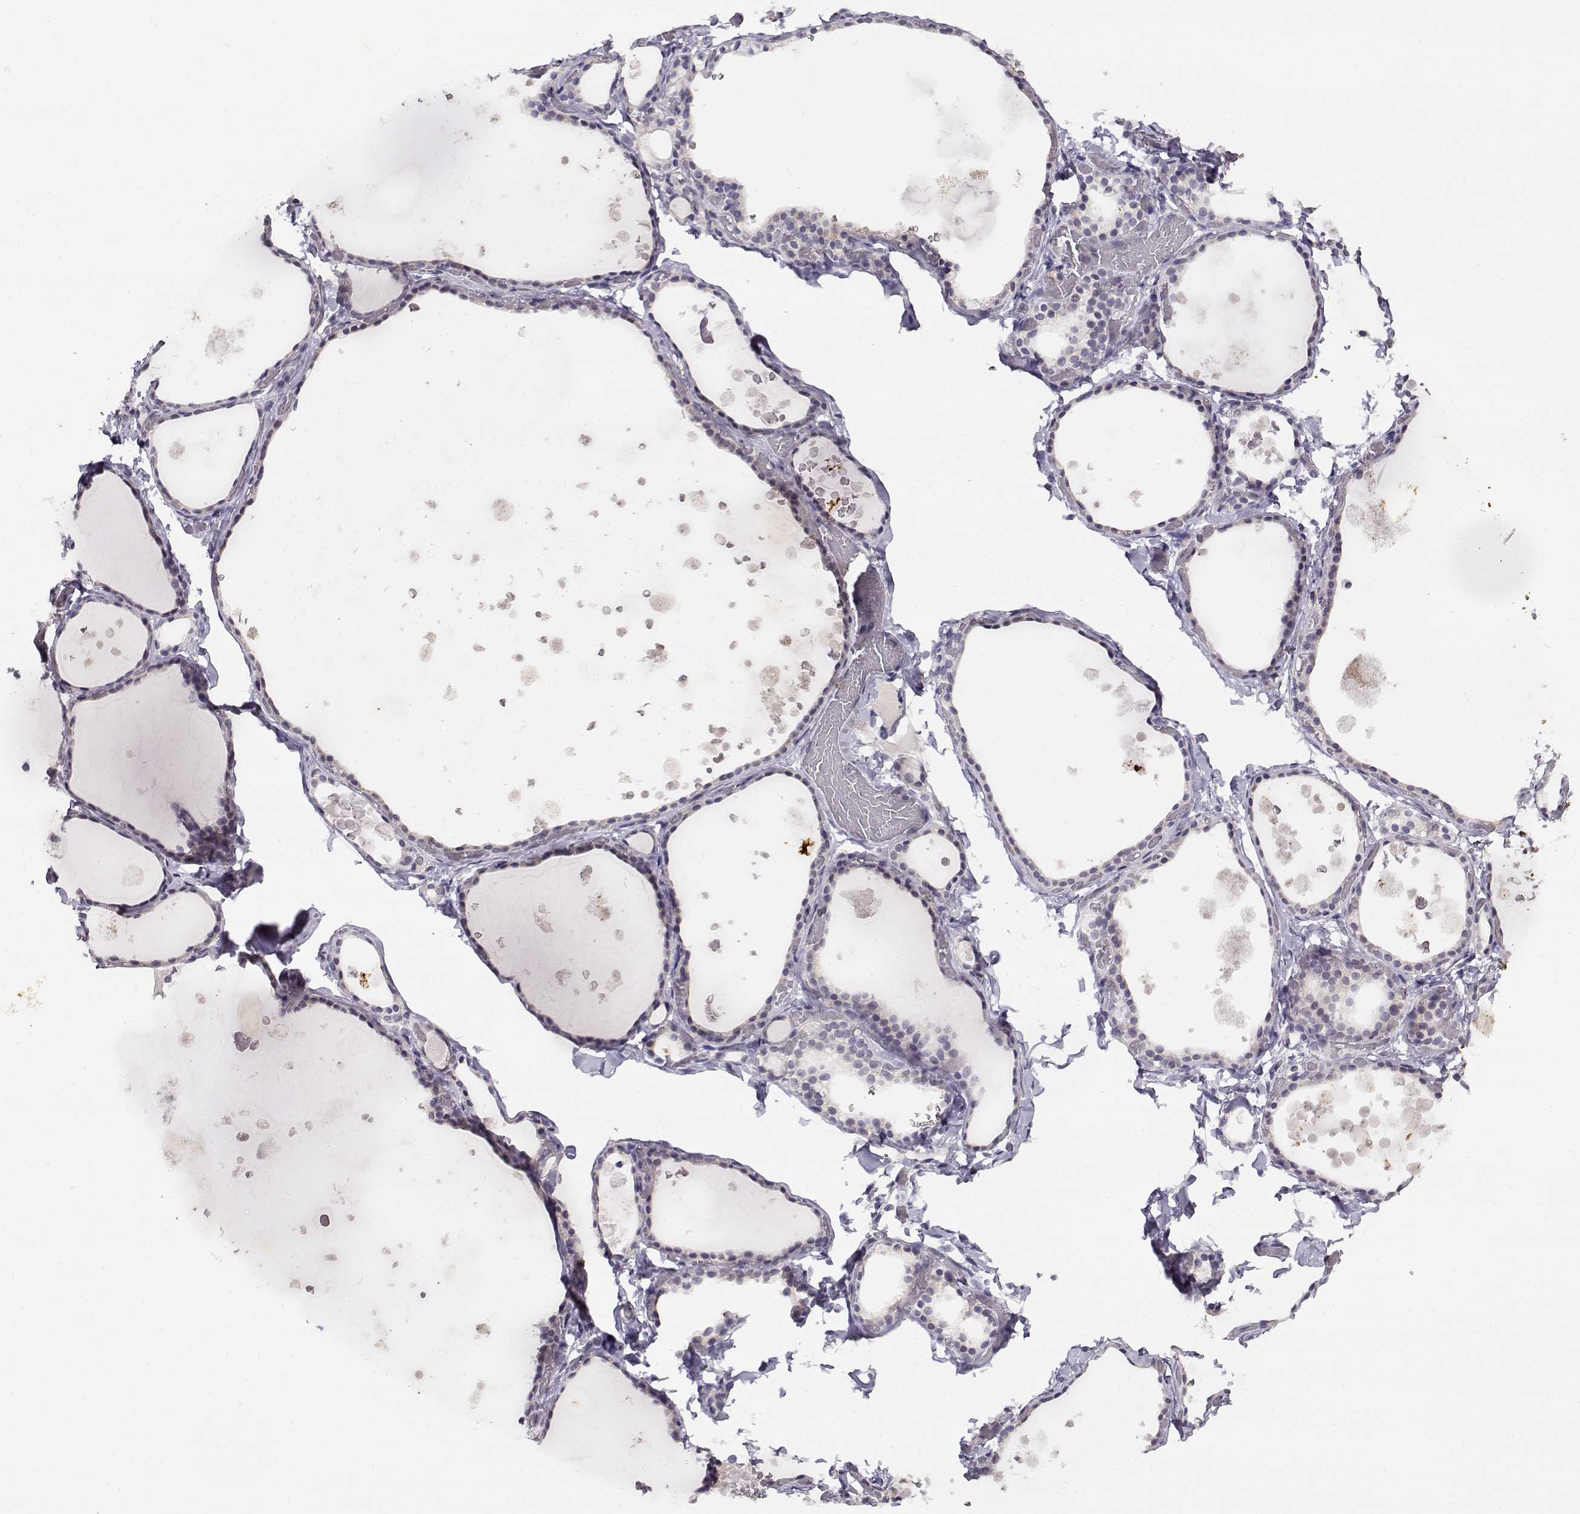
{"staining": {"intensity": "negative", "quantity": "none", "location": "none"}, "tissue": "thyroid gland", "cell_type": "Glandular cells", "image_type": "normal", "snomed": [{"axis": "morphology", "description": "Normal tissue, NOS"}, {"axis": "topography", "description": "Thyroid gland"}], "caption": "Human thyroid gland stained for a protein using IHC exhibits no positivity in glandular cells.", "gene": "RHOXF2", "patient": {"sex": "female", "age": 56}}